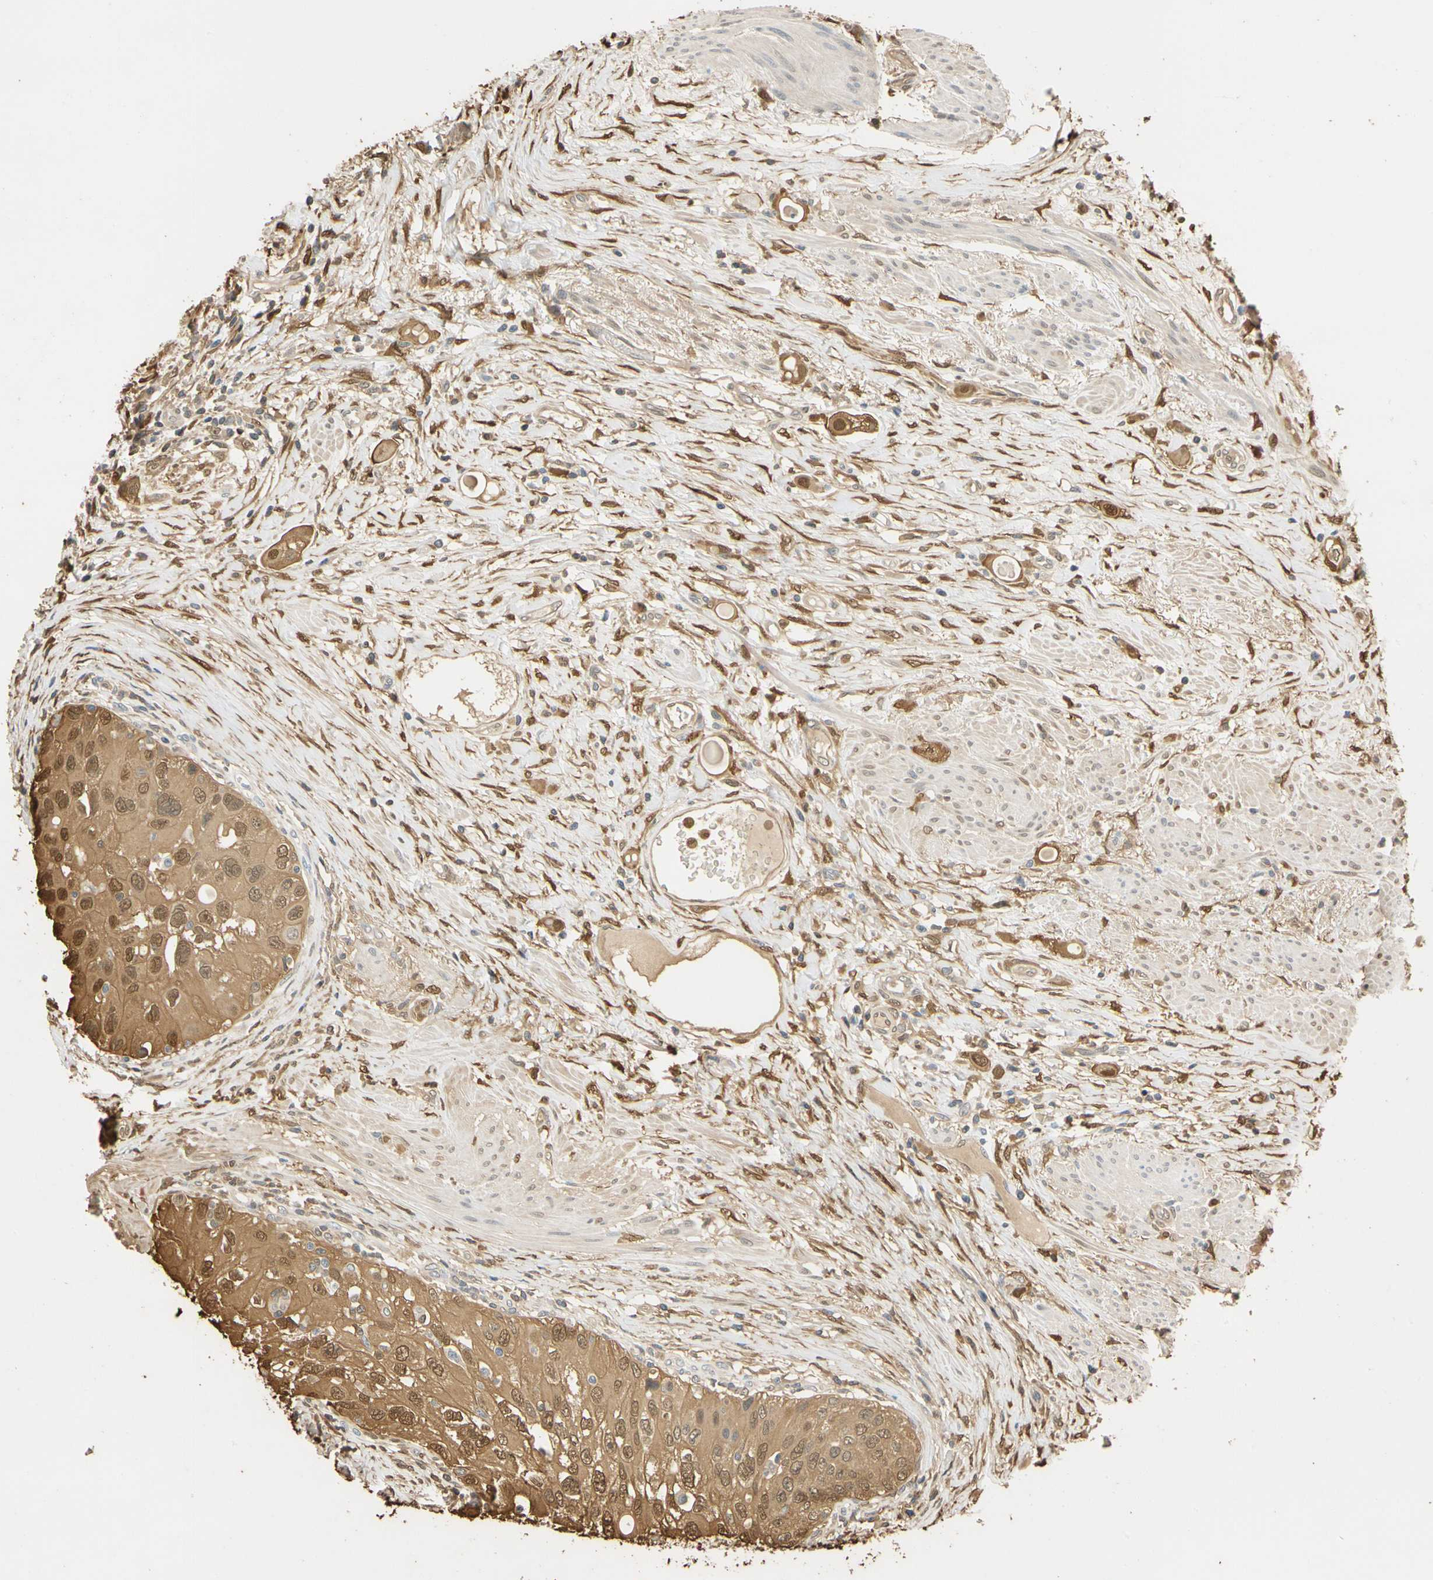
{"staining": {"intensity": "moderate", "quantity": ">75%", "location": "cytoplasmic/membranous,nuclear"}, "tissue": "urothelial cancer", "cell_type": "Tumor cells", "image_type": "cancer", "snomed": [{"axis": "morphology", "description": "Urothelial carcinoma, High grade"}, {"axis": "topography", "description": "Urinary bladder"}], "caption": "Tumor cells display medium levels of moderate cytoplasmic/membranous and nuclear positivity in approximately >75% of cells in human high-grade urothelial carcinoma.", "gene": "S100A6", "patient": {"sex": "female", "age": 56}}